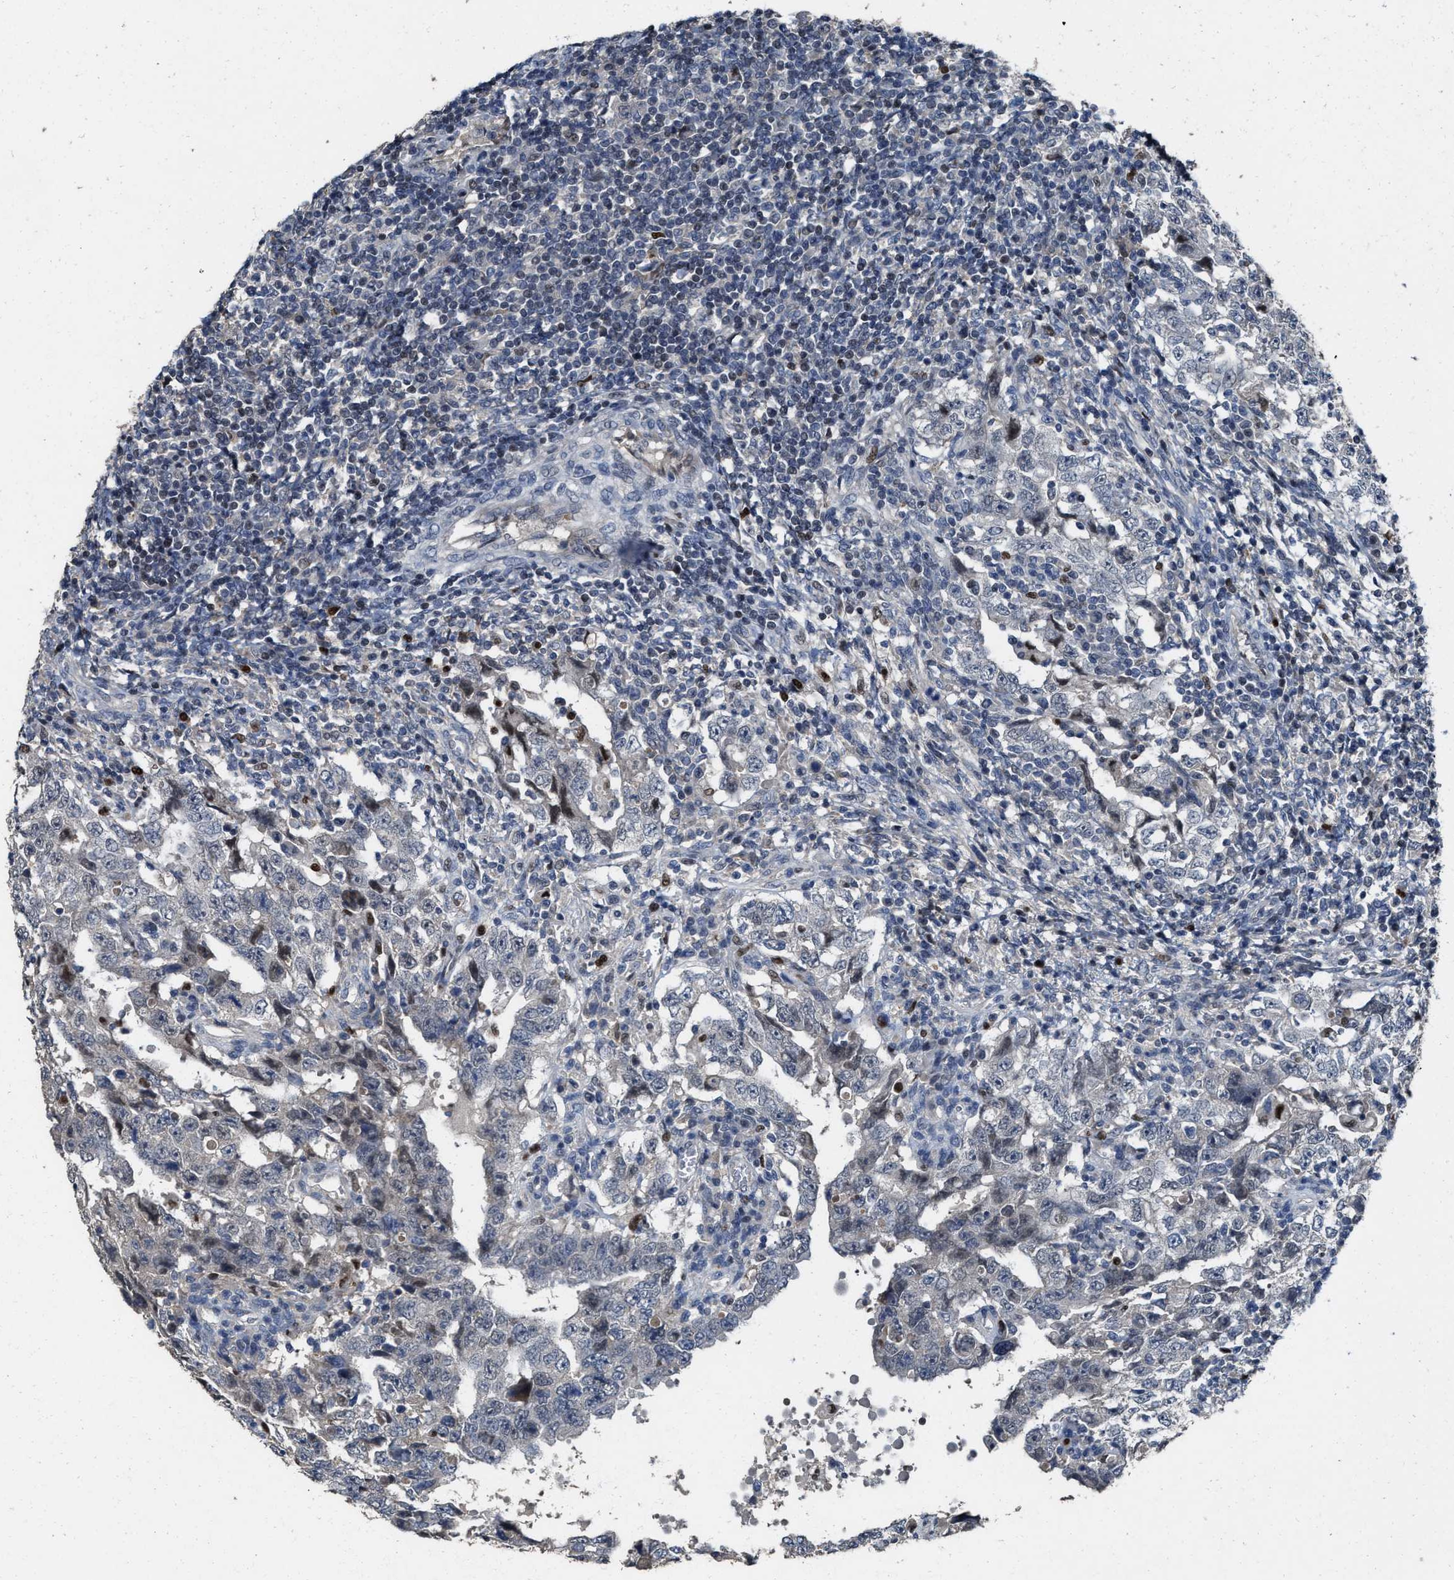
{"staining": {"intensity": "negative", "quantity": "none", "location": "none"}, "tissue": "testis cancer", "cell_type": "Tumor cells", "image_type": "cancer", "snomed": [{"axis": "morphology", "description": "Carcinoma, Embryonal, NOS"}, {"axis": "topography", "description": "Testis"}], "caption": "Tumor cells are negative for protein expression in human testis cancer (embryonal carcinoma).", "gene": "ZNF20", "patient": {"sex": "male", "age": 26}}